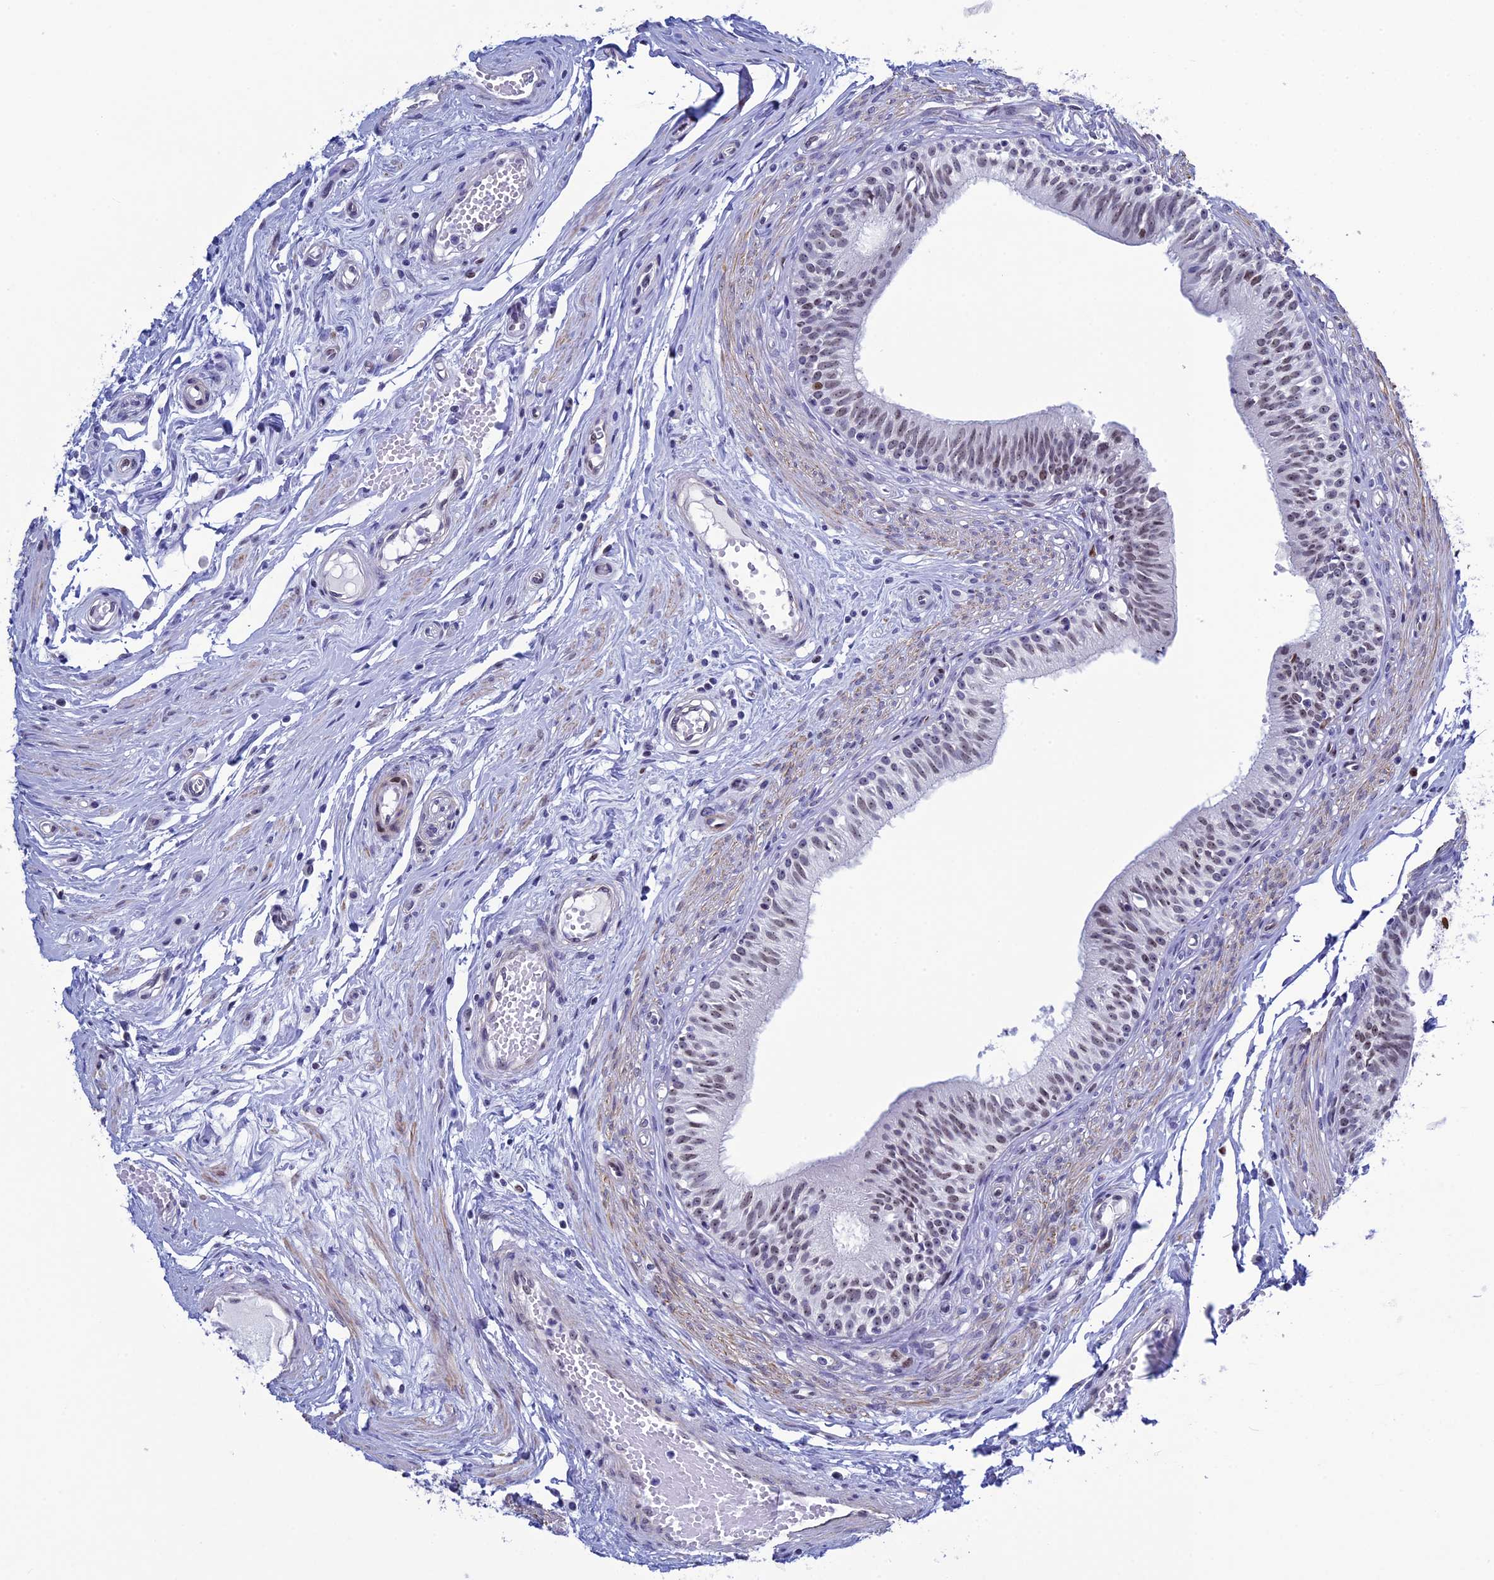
{"staining": {"intensity": "strong", "quantity": "25%-75%", "location": "nuclear"}, "tissue": "epididymis", "cell_type": "Glandular cells", "image_type": "normal", "snomed": [{"axis": "morphology", "description": "Normal tissue, NOS"}, {"axis": "topography", "description": "Epididymis, spermatic cord, NOS"}], "caption": "An IHC histopathology image of unremarkable tissue is shown. Protein staining in brown highlights strong nuclear positivity in epididymis within glandular cells.", "gene": "CCDC86", "patient": {"sex": "male", "age": 22}}